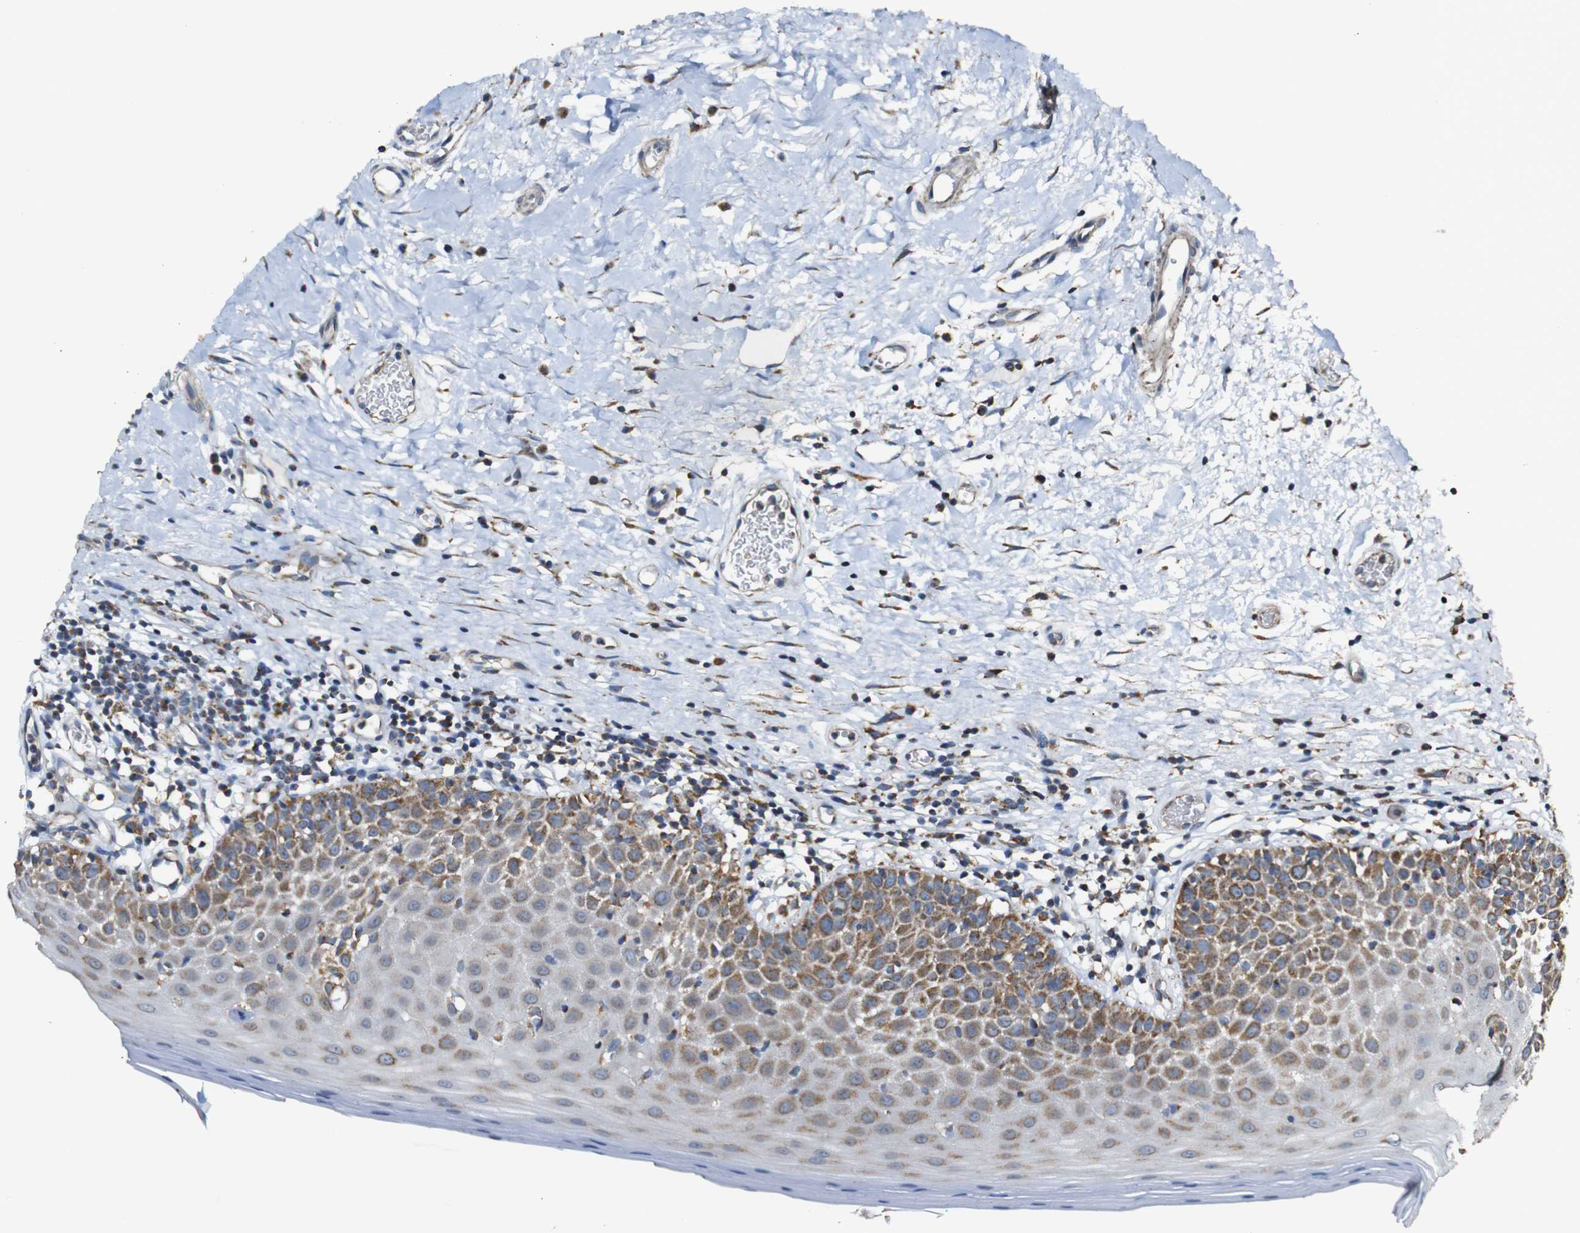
{"staining": {"intensity": "moderate", "quantity": ">75%", "location": "cytoplasmic/membranous"}, "tissue": "oral mucosa", "cell_type": "Squamous epithelial cells", "image_type": "normal", "snomed": [{"axis": "morphology", "description": "Normal tissue, NOS"}, {"axis": "topography", "description": "Skeletal muscle"}, {"axis": "topography", "description": "Oral tissue"}], "caption": "Oral mucosa stained with DAB (3,3'-diaminobenzidine) immunohistochemistry shows medium levels of moderate cytoplasmic/membranous expression in about >75% of squamous epithelial cells. (brown staining indicates protein expression, while blue staining denotes nuclei).", "gene": "NR3C2", "patient": {"sex": "male", "age": 58}}